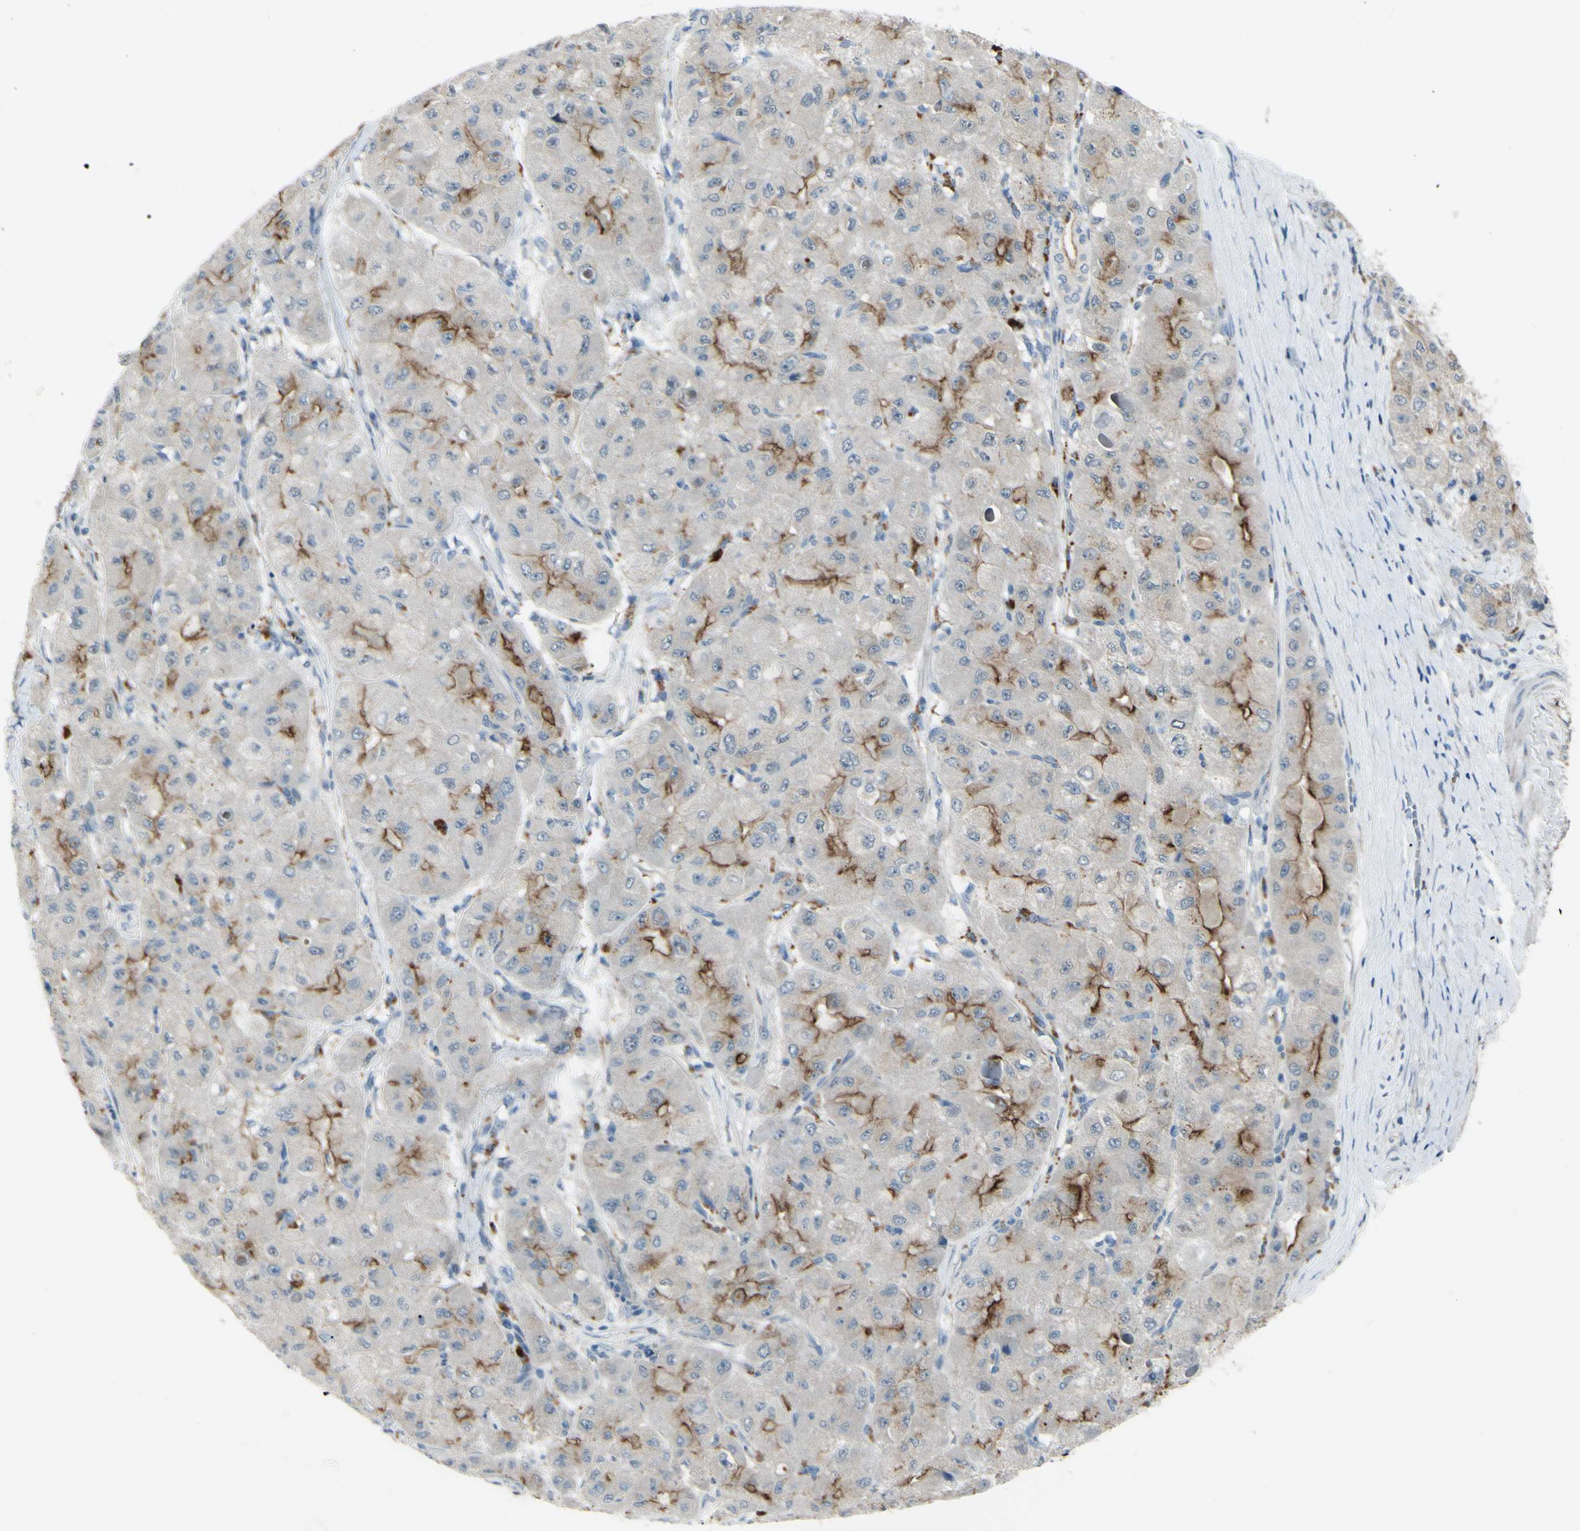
{"staining": {"intensity": "moderate", "quantity": "25%-75%", "location": "cytoplasmic/membranous"}, "tissue": "liver cancer", "cell_type": "Tumor cells", "image_type": "cancer", "snomed": [{"axis": "morphology", "description": "Carcinoma, Hepatocellular, NOS"}, {"axis": "topography", "description": "Liver"}], "caption": "Protein staining of liver cancer tissue shows moderate cytoplasmic/membranous staining in approximately 25%-75% of tumor cells.", "gene": "LMTK2", "patient": {"sex": "male", "age": 80}}